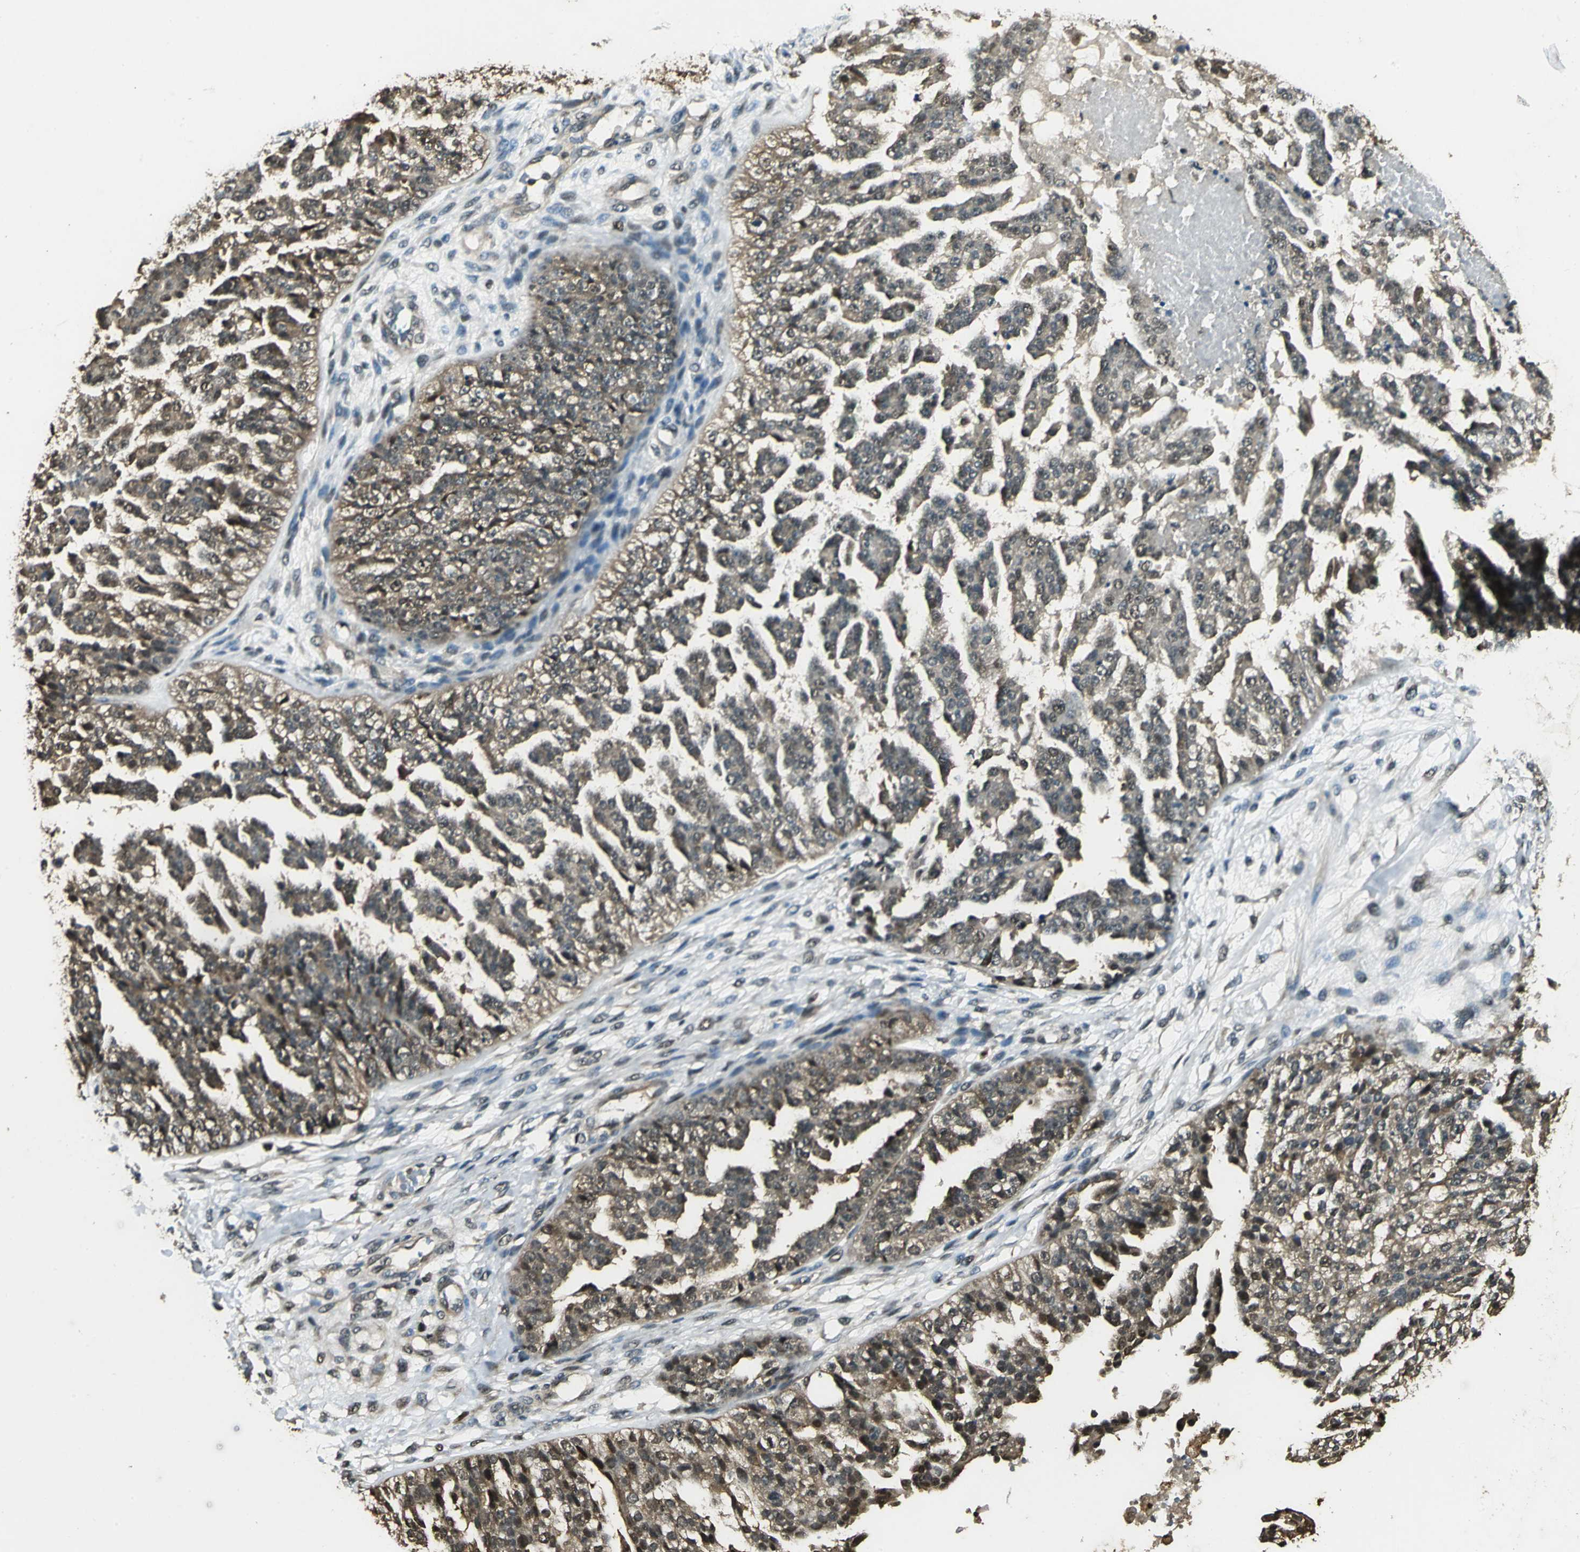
{"staining": {"intensity": "moderate", "quantity": ">75%", "location": "cytoplasmic/membranous,nuclear"}, "tissue": "ovarian cancer", "cell_type": "Tumor cells", "image_type": "cancer", "snomed": [{"axis": "morphology", "description": "Carcinoma, NOS"}, {"axis": "topography", "description": "Soft tissue"}, {"axis": "topography", "description": "Ovary"}], "caption": "Immunohistochemical staining of human ovarian cancer (carcinoma) shows medium levels of moderate cytoplasmic/membranous and nuclear protein expression in approximately >75% of tumor cells.", "gene": "PPP1R13L", "patient": {"sex": "female", "age": 54}}